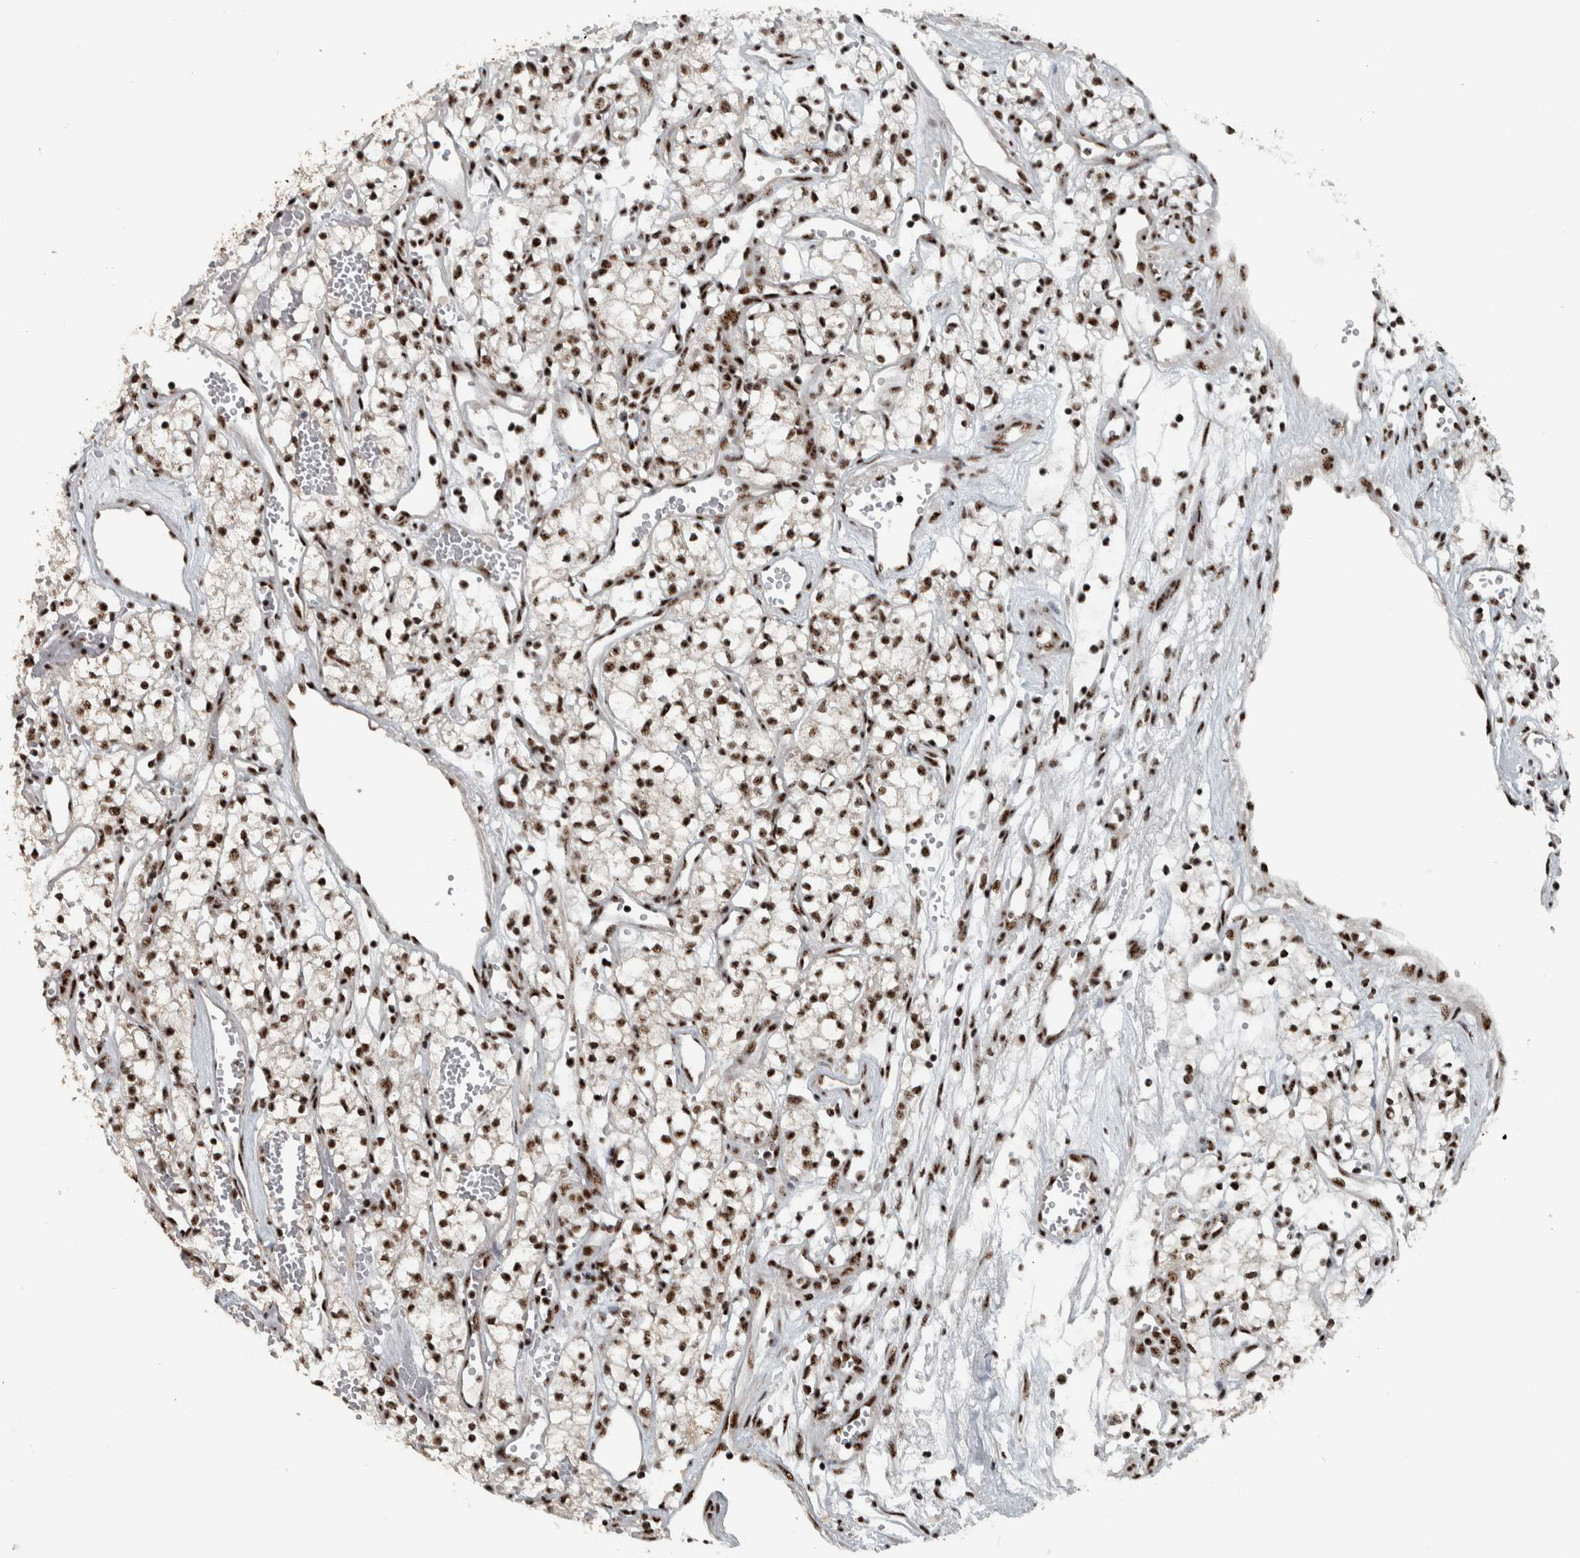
{"staining": {"intensity": "strong", "quantity": ">75%", "location": "nuclear"}, "tissue": "renal cancer", "cell_type": "Tumor cells", "image_type": "cancer", "snomed": [{"axis": "morphology", "description": "Adenocarcinoma, NOS"}, {"axis": "topography", "description": "Kidney"}], "caption": "Renal adenocarcinoma stained with a brown dye shows strong nuclear positive positivity in approximately >75% of tumor cells.", "gene": "SON", "patient": {"sex": "male", "age": 59}}